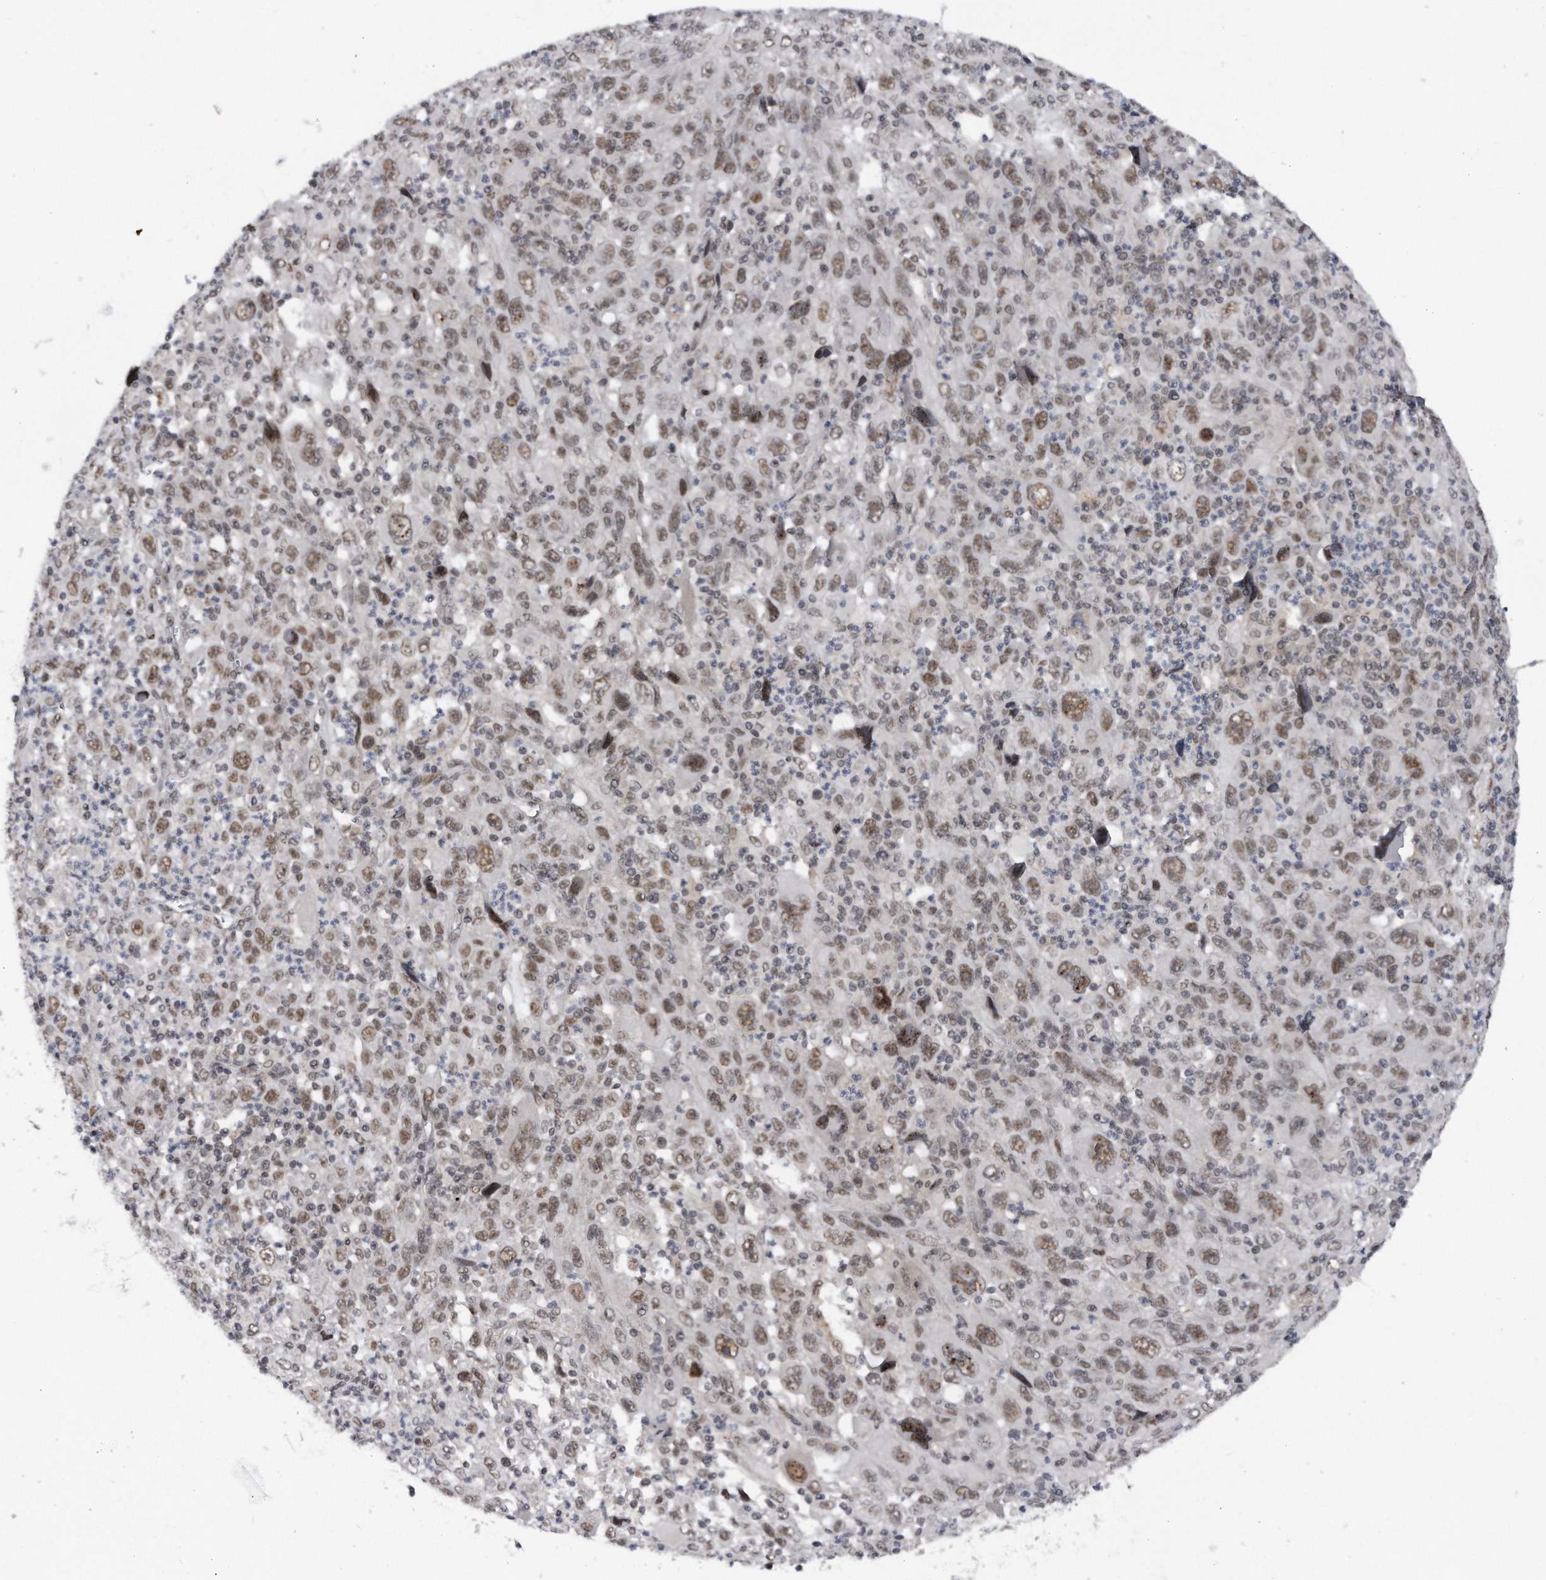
{"staining": {"intensity": "moderate", "quantity": ">75%", "location": "nuclear"}, "tissue": "melanoma", "cell_type": "Tumor cells", "image_type": "cancer", "snomed": [{"axis": "morphology", "description": "Malignant melanoma, Metastatic site"}, {"axis": "topography", "description": "Skin"}], "caption": "The photomicrograph exhibits staining of melanoma, revealing moderate nuclear protein positivity (brown color) within tumor cells. (IHC, brightfield microscopy, high magnification).", "gene": "VIRMA", "patient": {"sex": "female", "age": 56}}